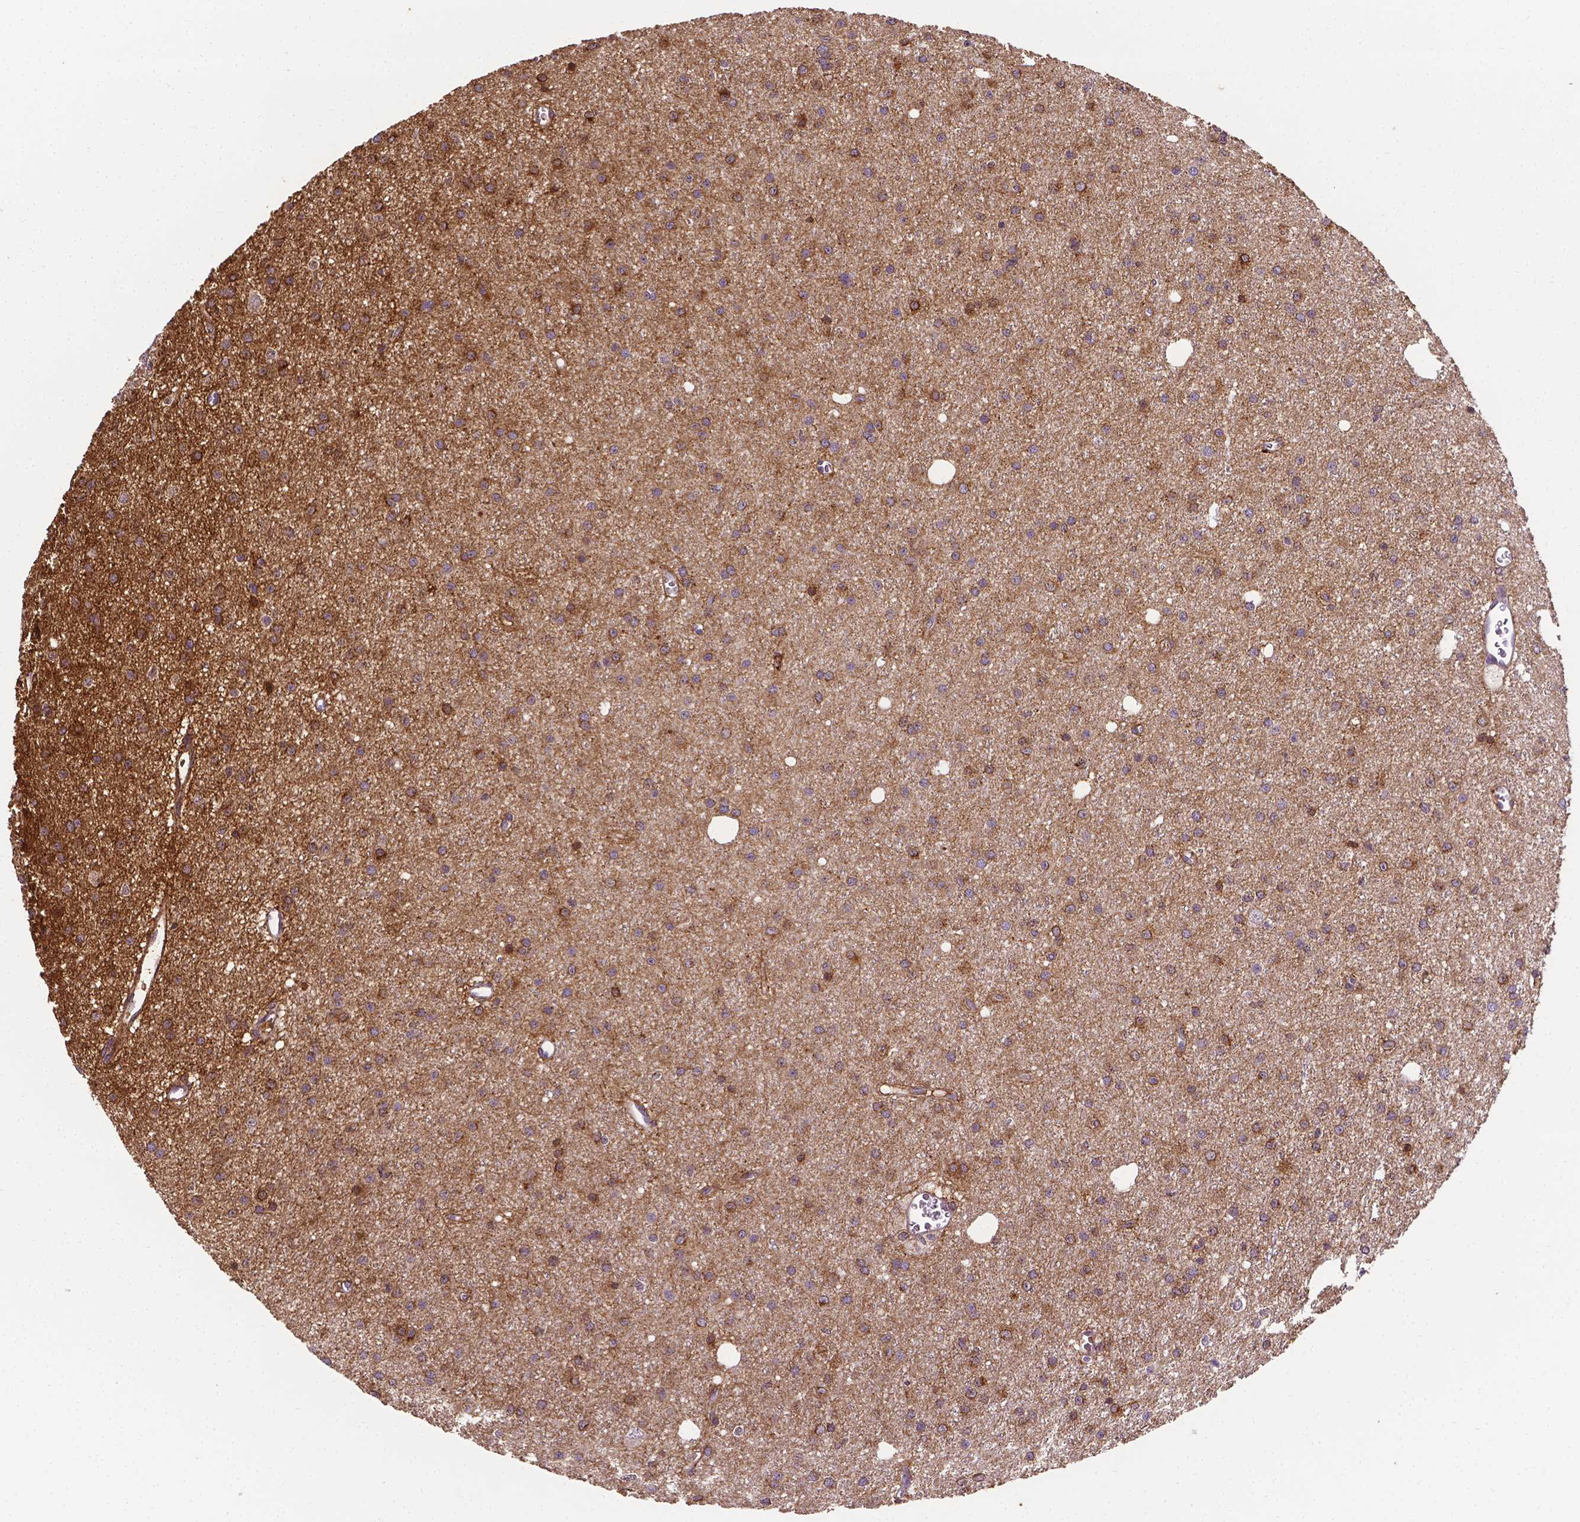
{"staining": {"intensity": "moderate", "quantity": ">75%", "location": "cytoplasmic/membranous"}, "tissue": "glioma", "cell_type": "Tumor cells", "image_type": "cancer", "snomed": [{"axis": "morphology", "description": "Glioma, malignant, Low grade"}, {"axis": "topography", "description": "Brain"}], "caption": "An image of malignant glioma (low-grade) stained for a protein displays moderate cytoplasmic/membranous brown staining in tumor cells.", "gene": "APOE", "patient": {"sex": "male", "age": 27}}